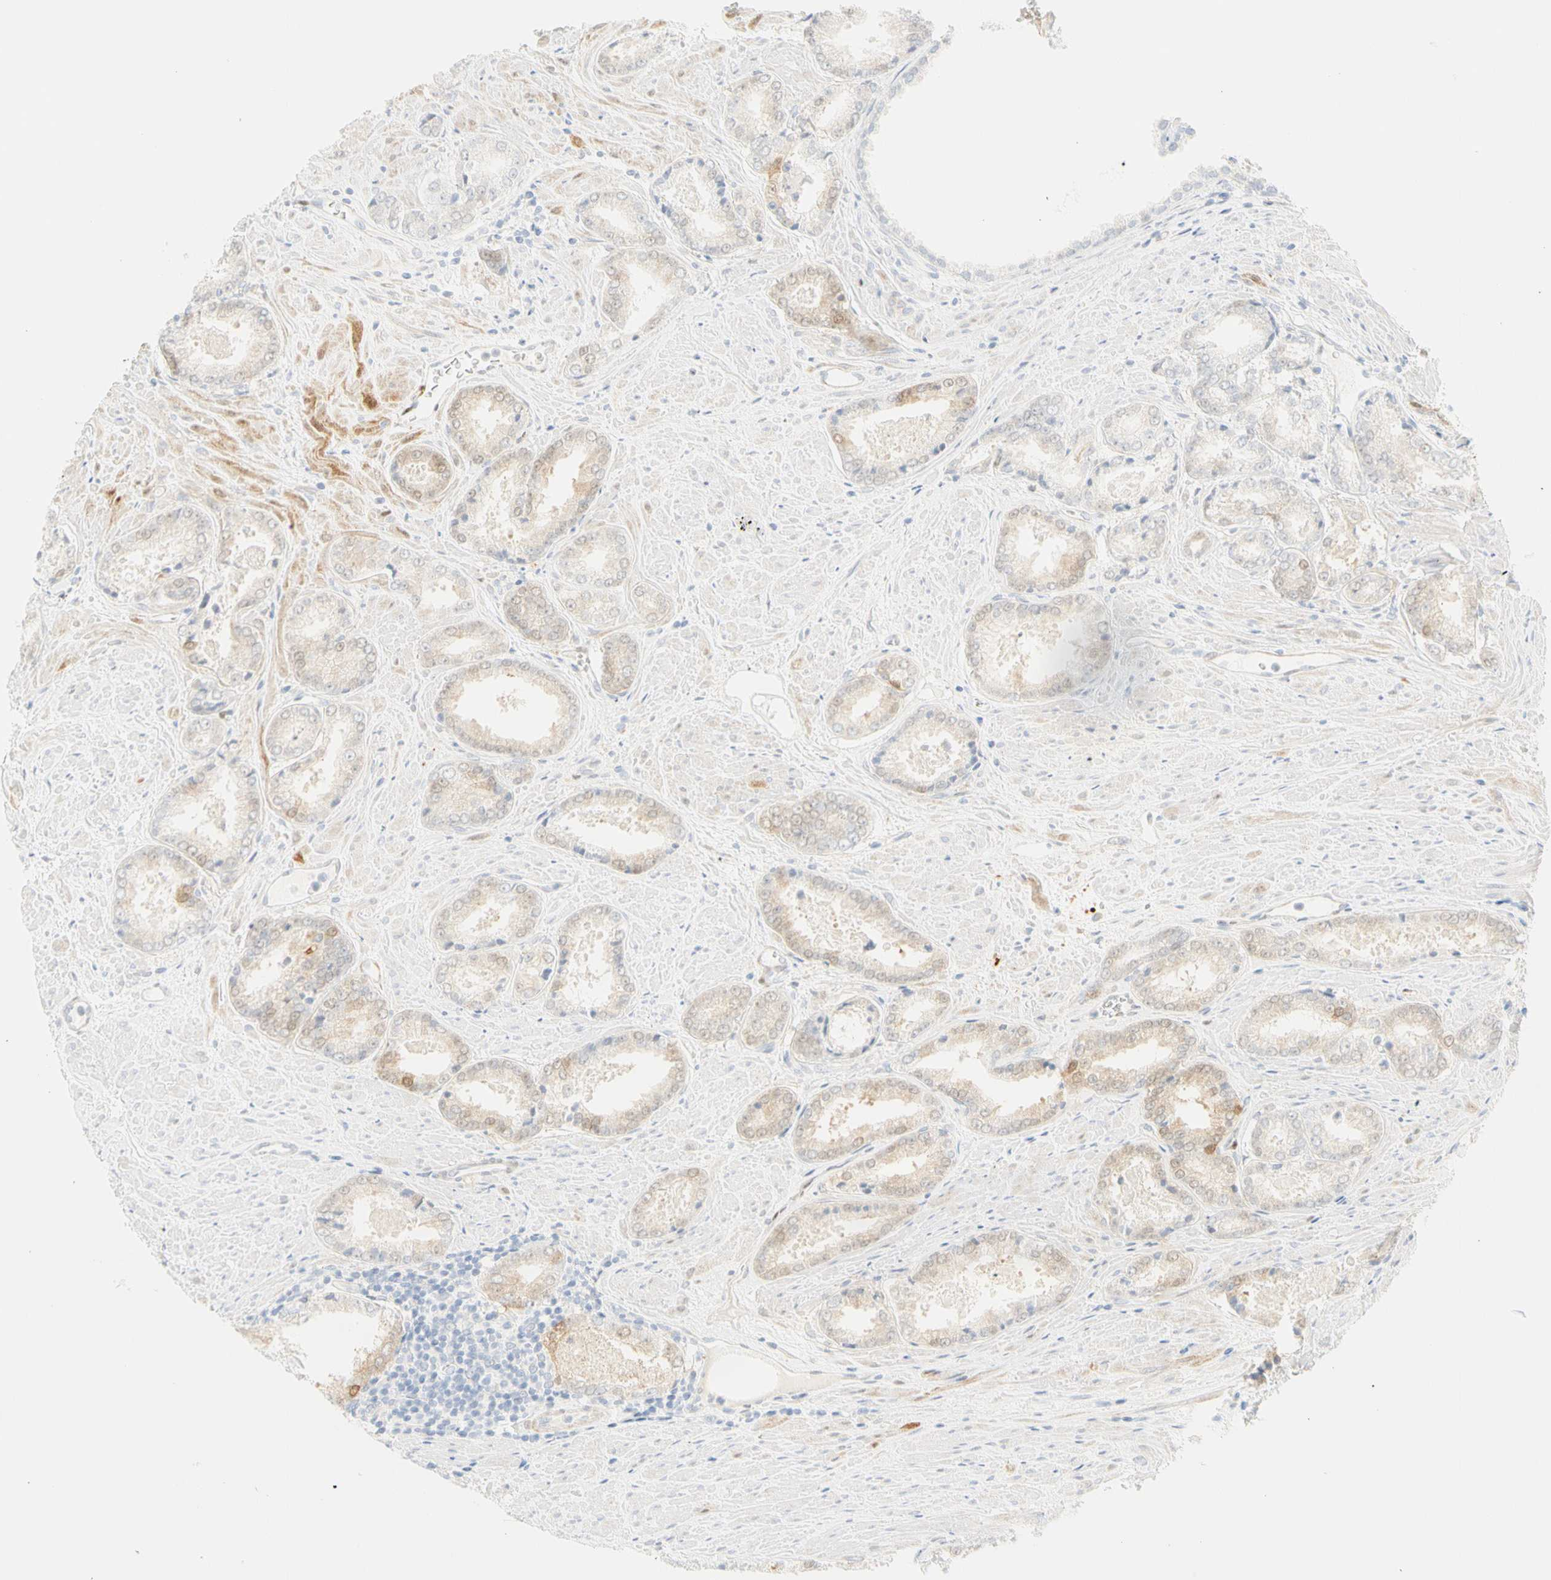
{"staining": {"intensity": "weak", "quantity": "25%-75%", "location": "cytoplasmic/membranous"}, "tissue": "prostate cancer", "cell_type": "Tumor cells", "image_type": "cancer", "snomed": [{"axis": "morphology", "description": "Adenocarcinoma, Low grade"}, {"axis": "topography", "description": "Prostate"}], "caption": "Immunohistochemistry staining of prostate adenocarcinoma (low-grade), which exhibits low levels of weak cytoplasmic/membranous expression in about 25%-75% of tumor cells indicating weak cytoplasmic/membranous protein staining. The staining was performed using DAB (brown) for protein detection and nuclei were counterstained in hematoxylin (blue).", "gene": "SELENBP1", "patient": {"sex": "male", "age": 64}}